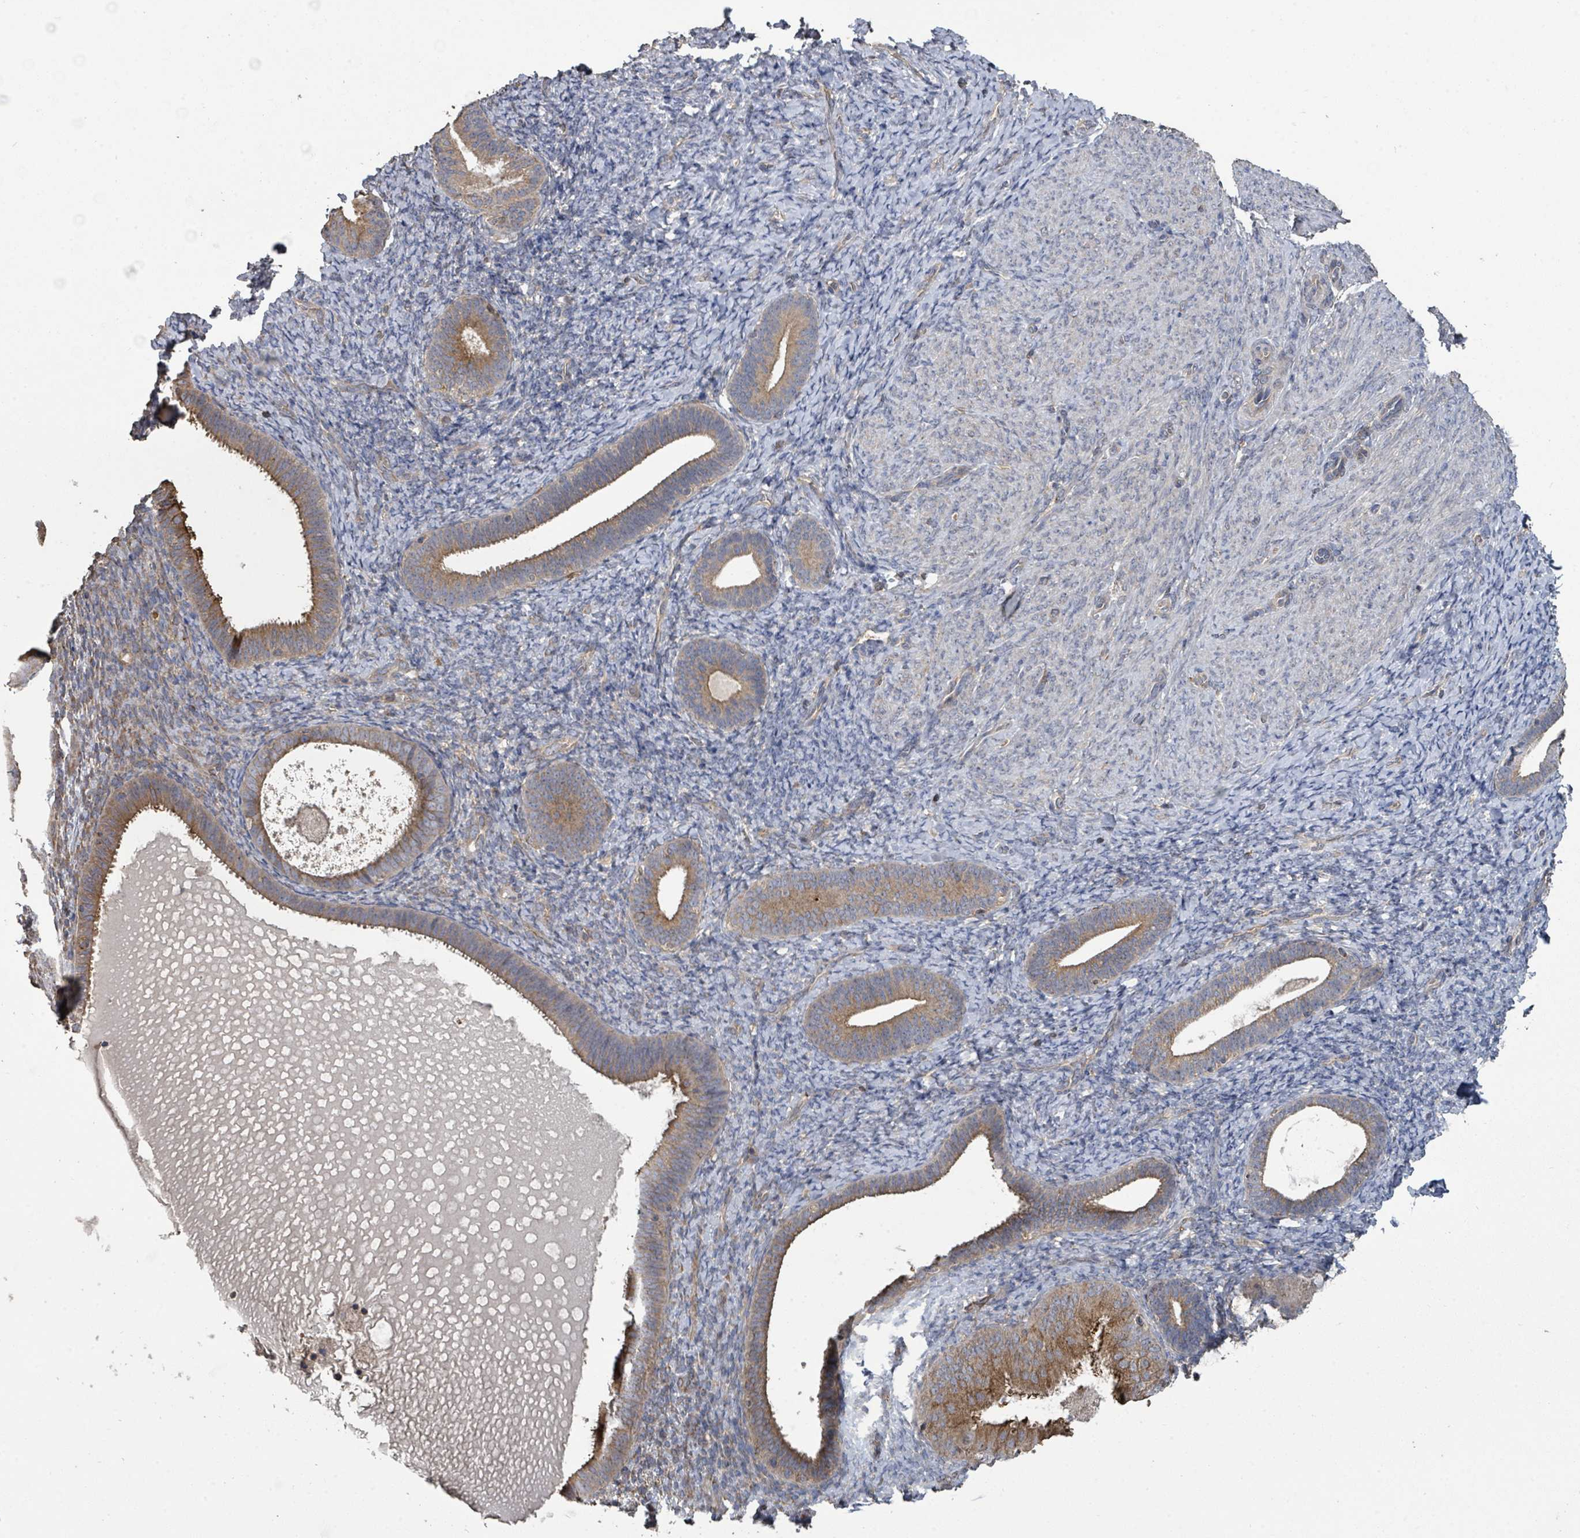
{"staining": {"intensity": "negative", "quantity": "none", "location": "none"}, "tissue": "endometrium", "cell_type": "Cells in endometrial stroma", "image_type": "normal", "snomed": [{"axis": "morphology", "description": "Normal tissue, NOS"}, {"axis": "topography", "description": "Endometrium"}], "caption": "High power microscopy micrograph of an immunohistochemistry photomicrograph of unremarkable endometrium, revealing no significant staining in cells in endometrial stroma.", "gene": "SLC9A7", "patient": {"sex": "female", "age": 65}}